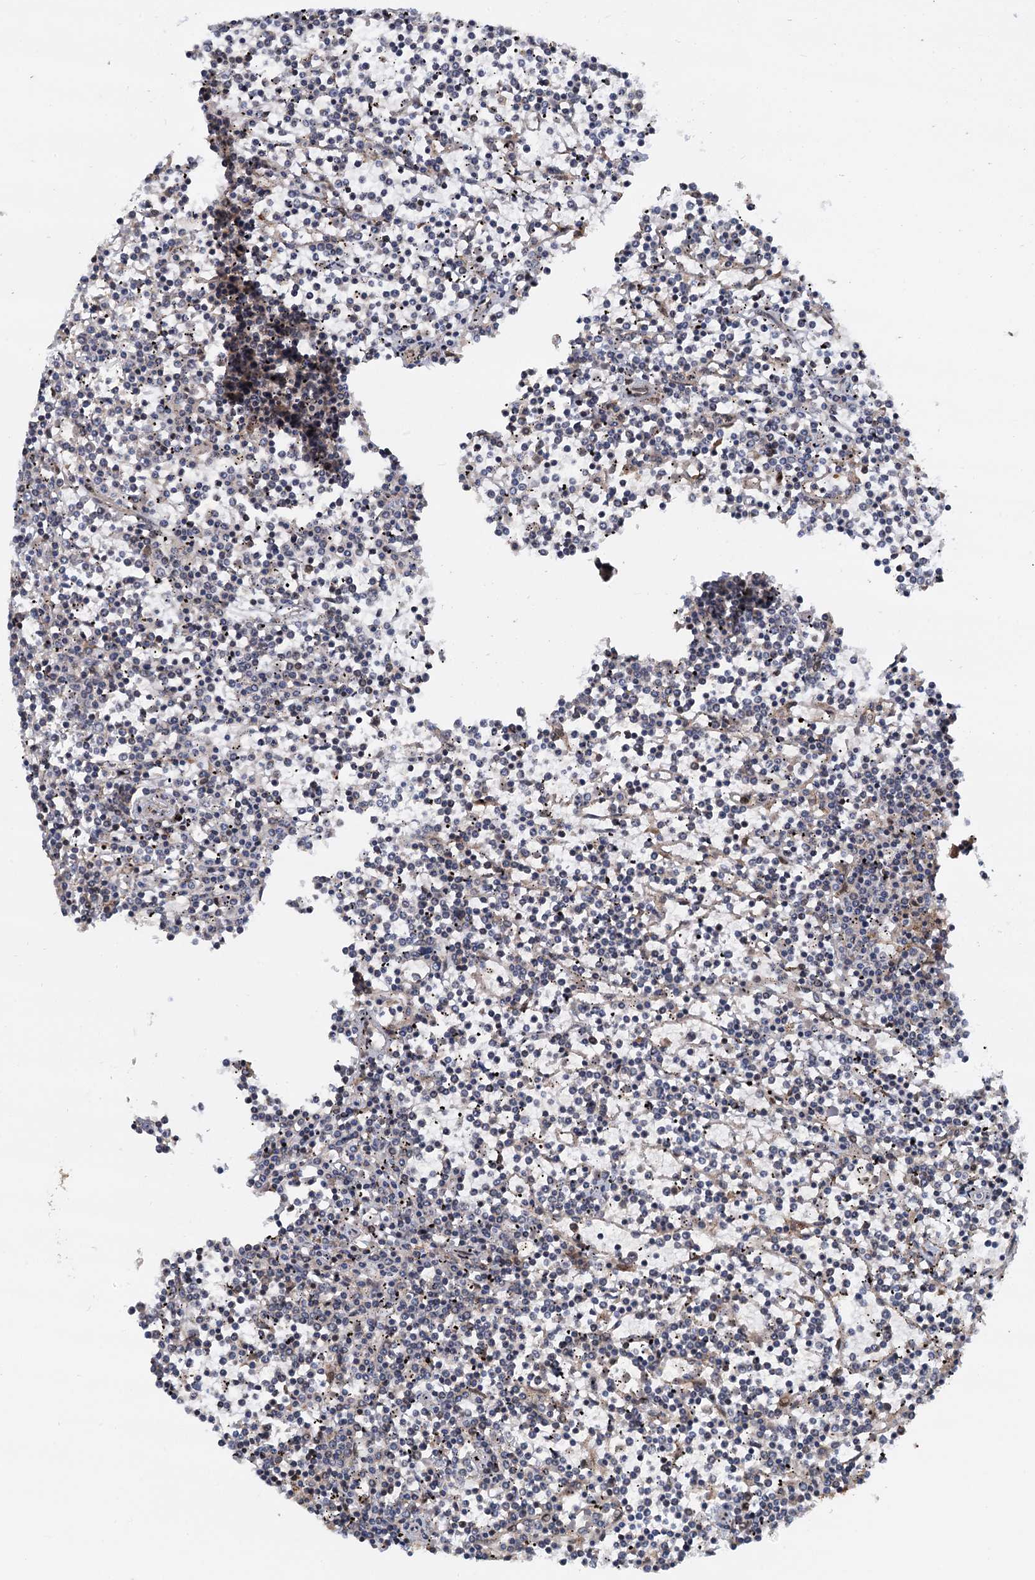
{"staining": {"intensity": "negative", "quantity": "none", "location": "none"}, "tissue": "lymphoma", "cell_type": "Tumor cells", "image_type": "cancer", "snomed": [{"axis": "morphology", "description": "Malignant lymphoma, non-Hodgkin's type, Low grade"}, {"axis": "topography", "description": "Spleen"}], "caption": "Lymphoma was stained to show a protein in brown. There is no significant expression in tumor cells.", "gene": "TOLLIP", "patient": {"sex": "female", "age": 19}}